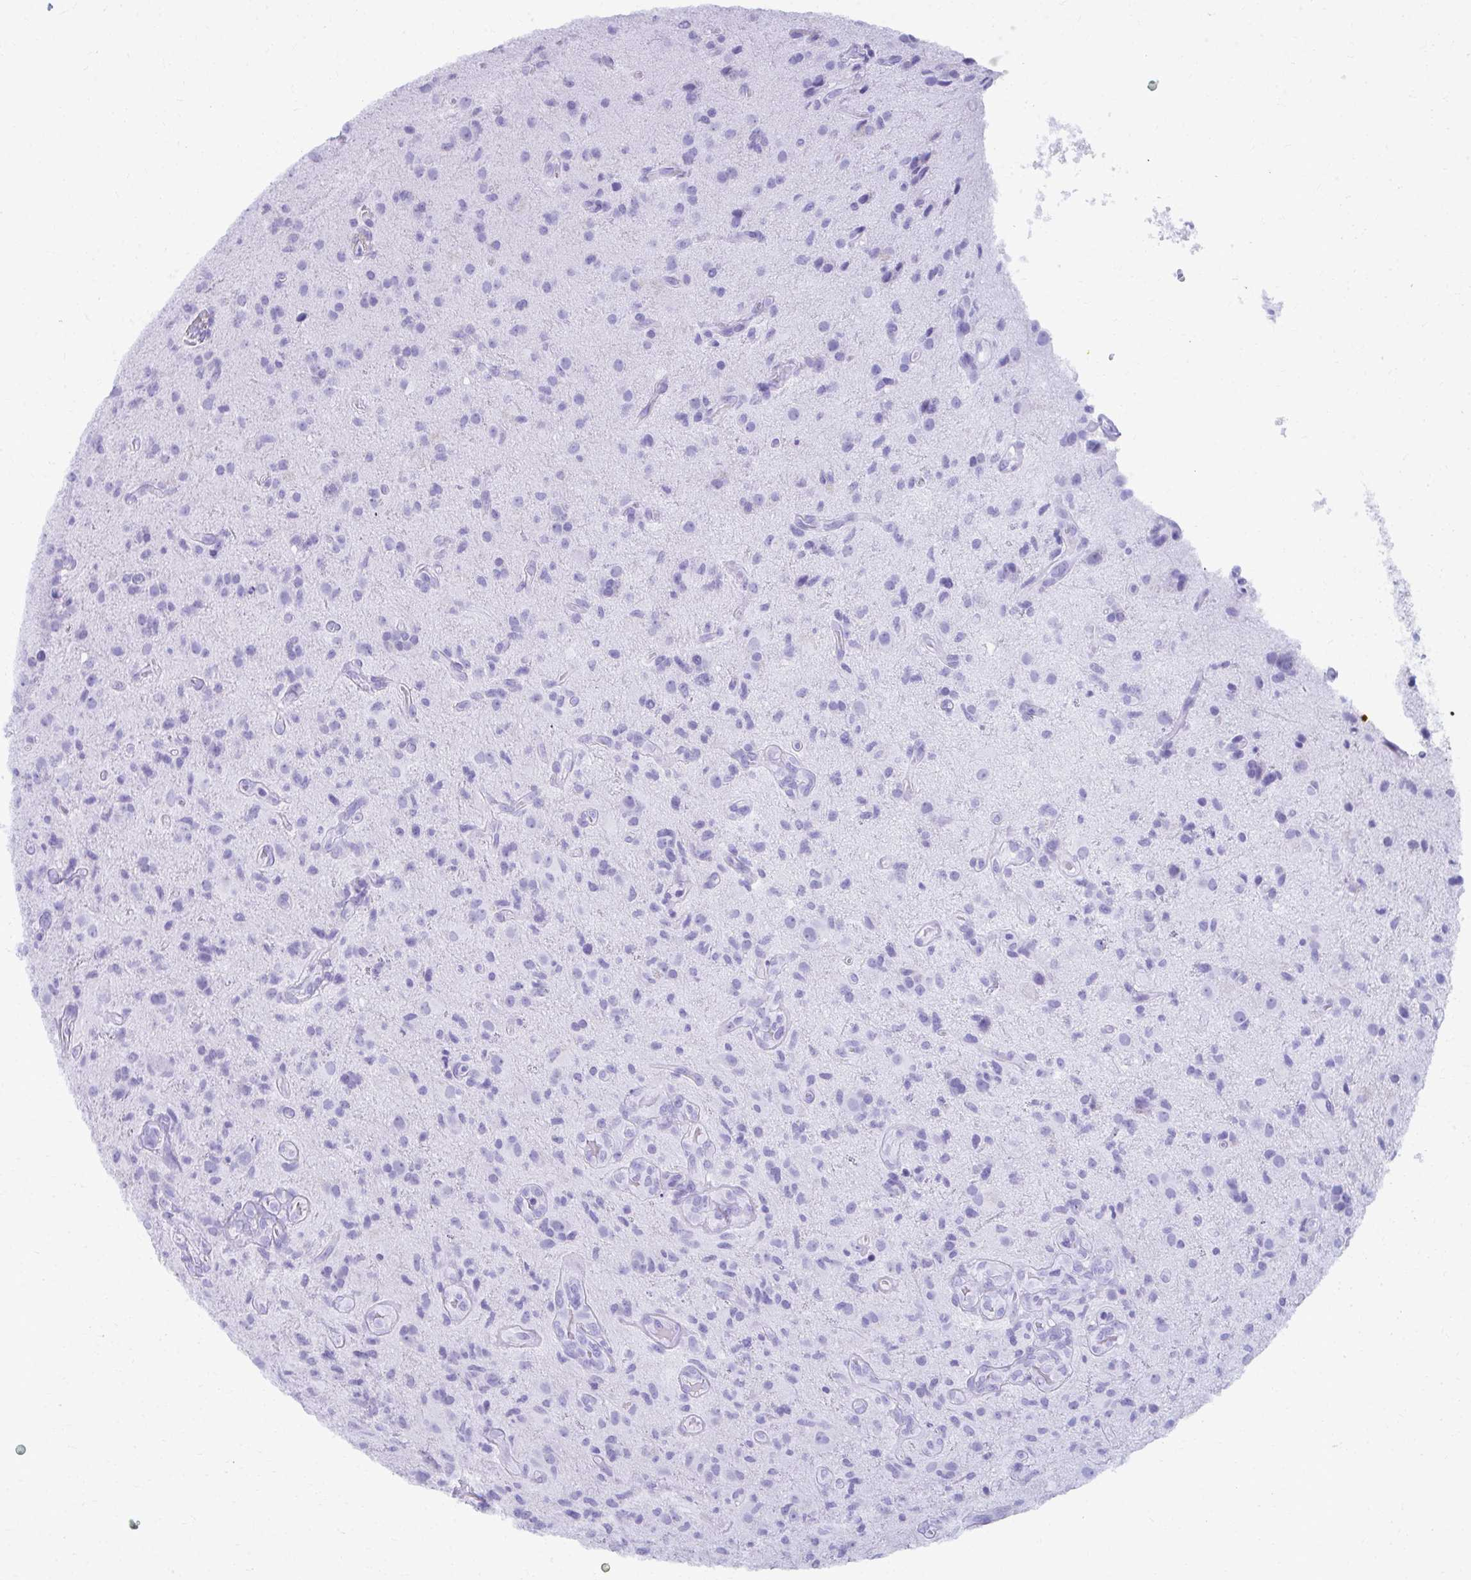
{"staining": {"intensity": "negative", "quantity": "none", "location": "none"}, "tissue": "glioma", "cell_type": "Tumor cells", "image_type": "cancer", "snomed": [{"axis": "morphology", "description": "Glioma, malignant, High grade"}, {"axis": "topography", "description": "Brain"}], "caption": "DAB immunohistochemical staining of human glioma exhibits no significant expression in tumor cells.", "gene": "MAF1", "patient": {"sex": "male", "age": 55}}